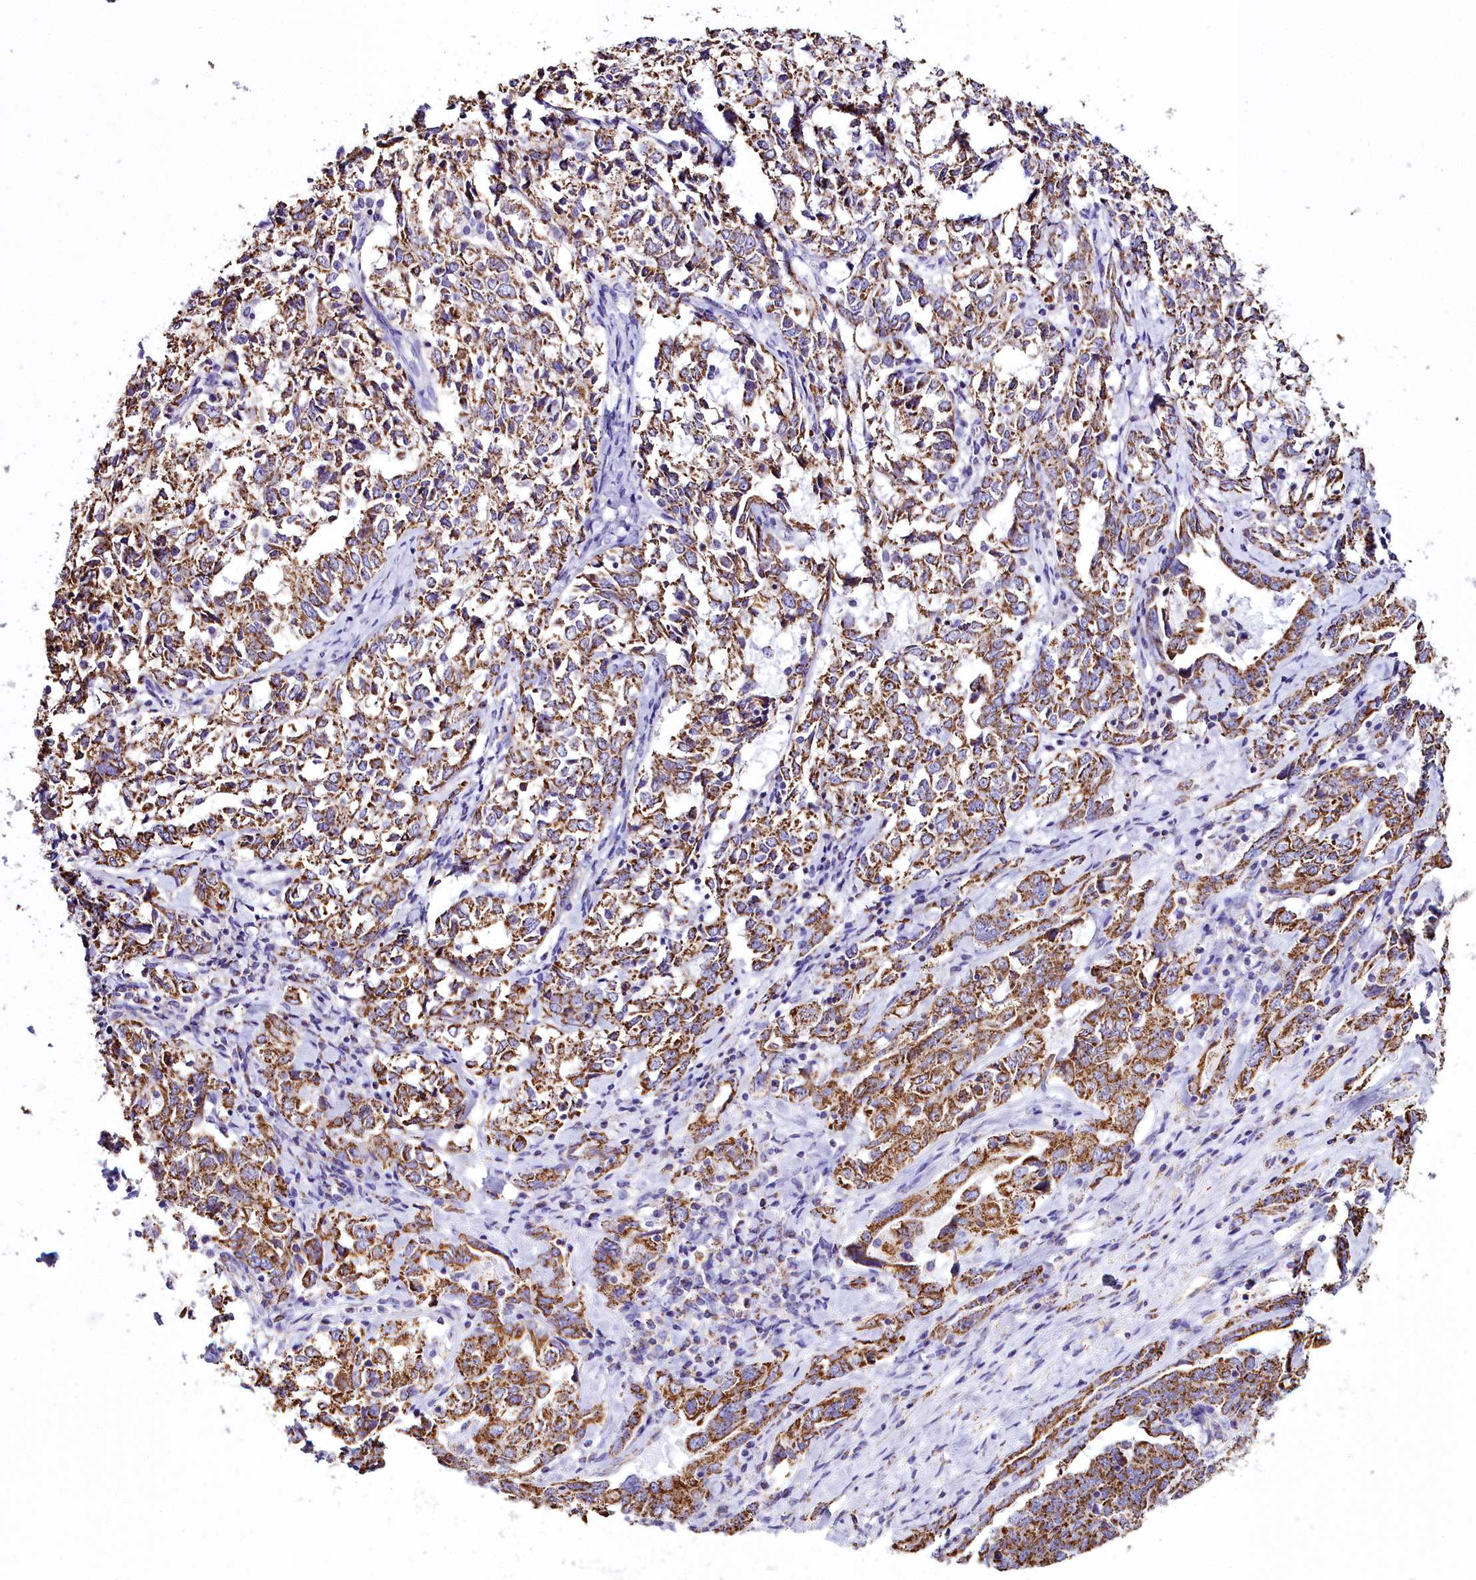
{"staining": {"intensity": "moderate", "quantity": ">75%", "location": "cytoplasmic/membranous"}, "tissue": "ovarian cancer", "cell_type": "Tumor cells", "image_type": "cancer", "snomed": [{"axis": "morphology", "description": "Carcinoma, endometroid"}, {"axis": "topography", "description": "Ovary"}], "caption": "Protein staining by IHC reveals moderate cytoplasmic/membranous expression in about >75% of tumor cells in ovarian endometroid carcinoma.", "gene": "WDFY3", "patient": {"sex": "female", "age": 62}}